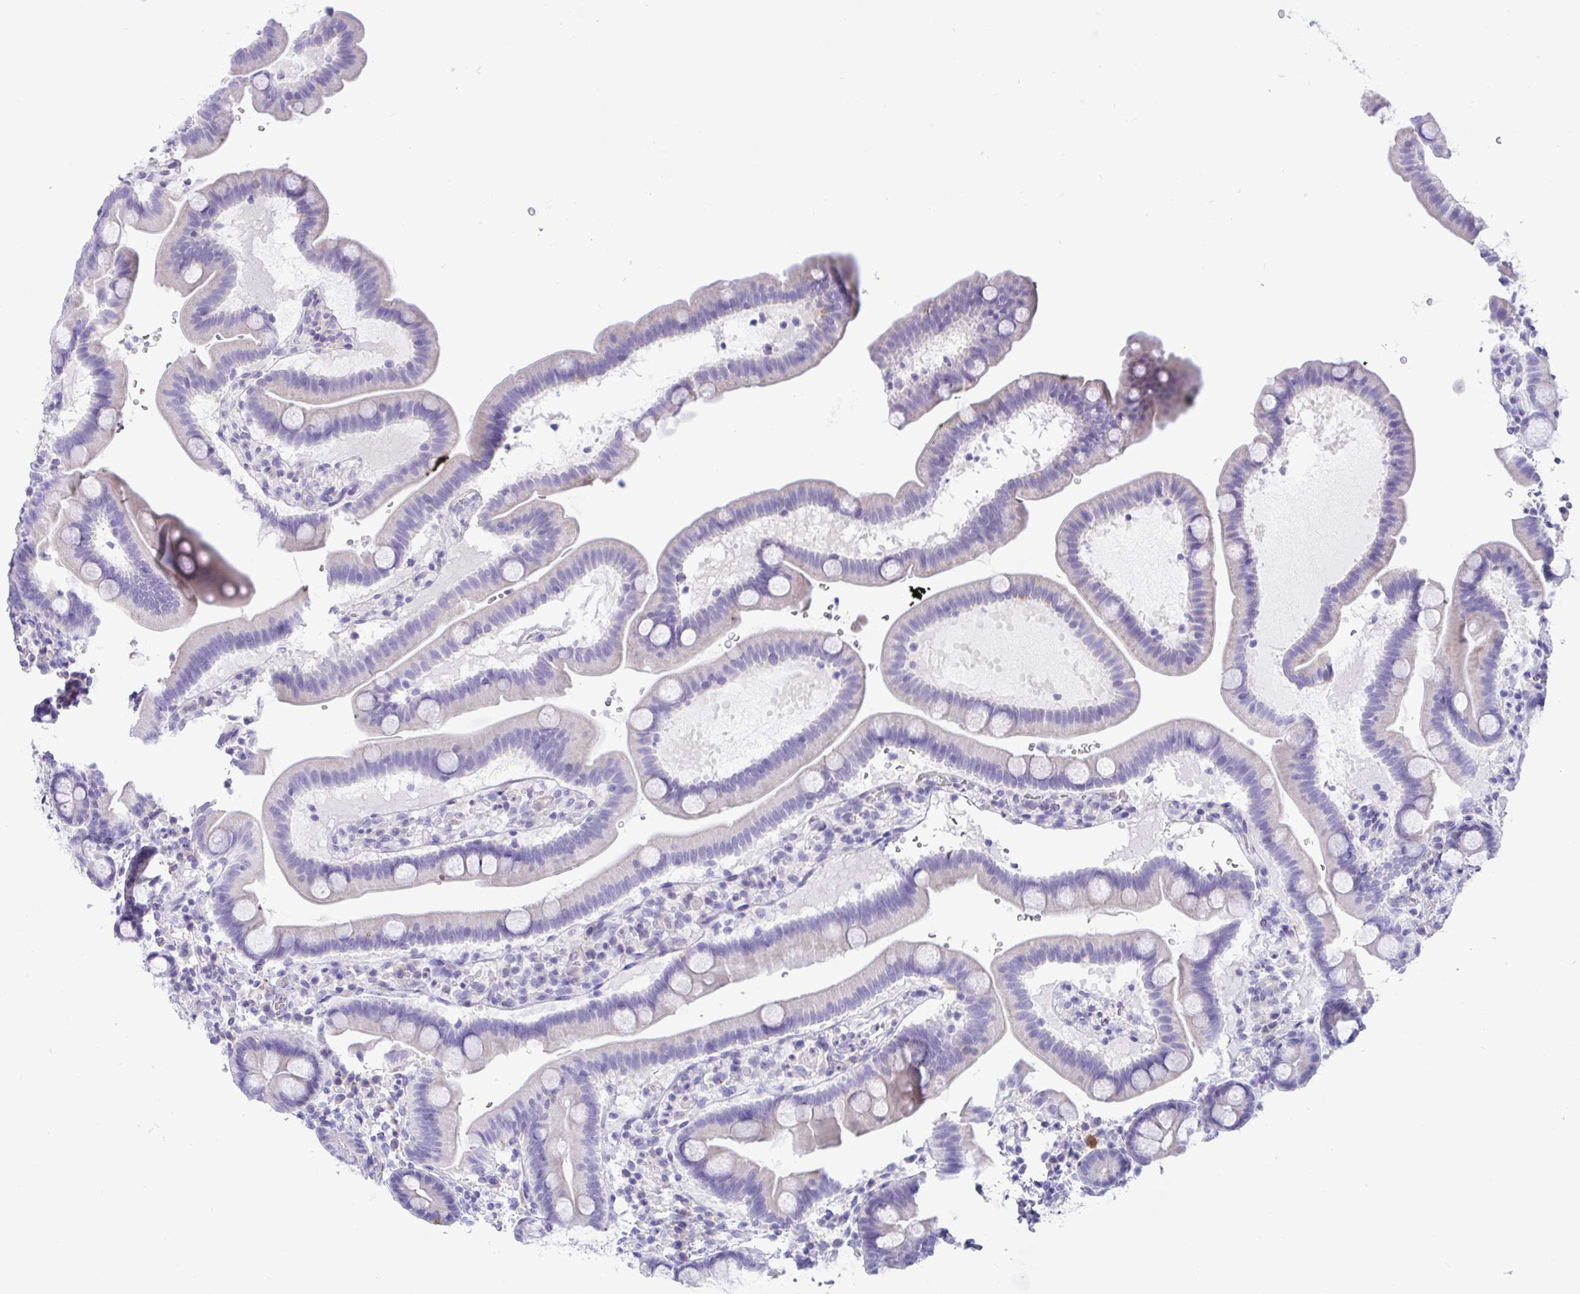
{"staining": {"intensity": "moderate", "quantity": "<25%", "location": "cytoplasmic/membranous"}, "tissue": "duodenum", "cell_type": "Glandular cells", "image_type": "normal", "snomed": [{"axis": "morphology", "description": "Normal tissue, NOS"}, {"axis": "topography", "description": "Duodenum"}], "caption": "Brown immunohistochemical staining in benign duodenum shows moderate cytoplasmic/membranous positivity in about <25% of glandular cells.", "gene": "TMEM106B", "patient": {"sex": "male", "age": 59}}